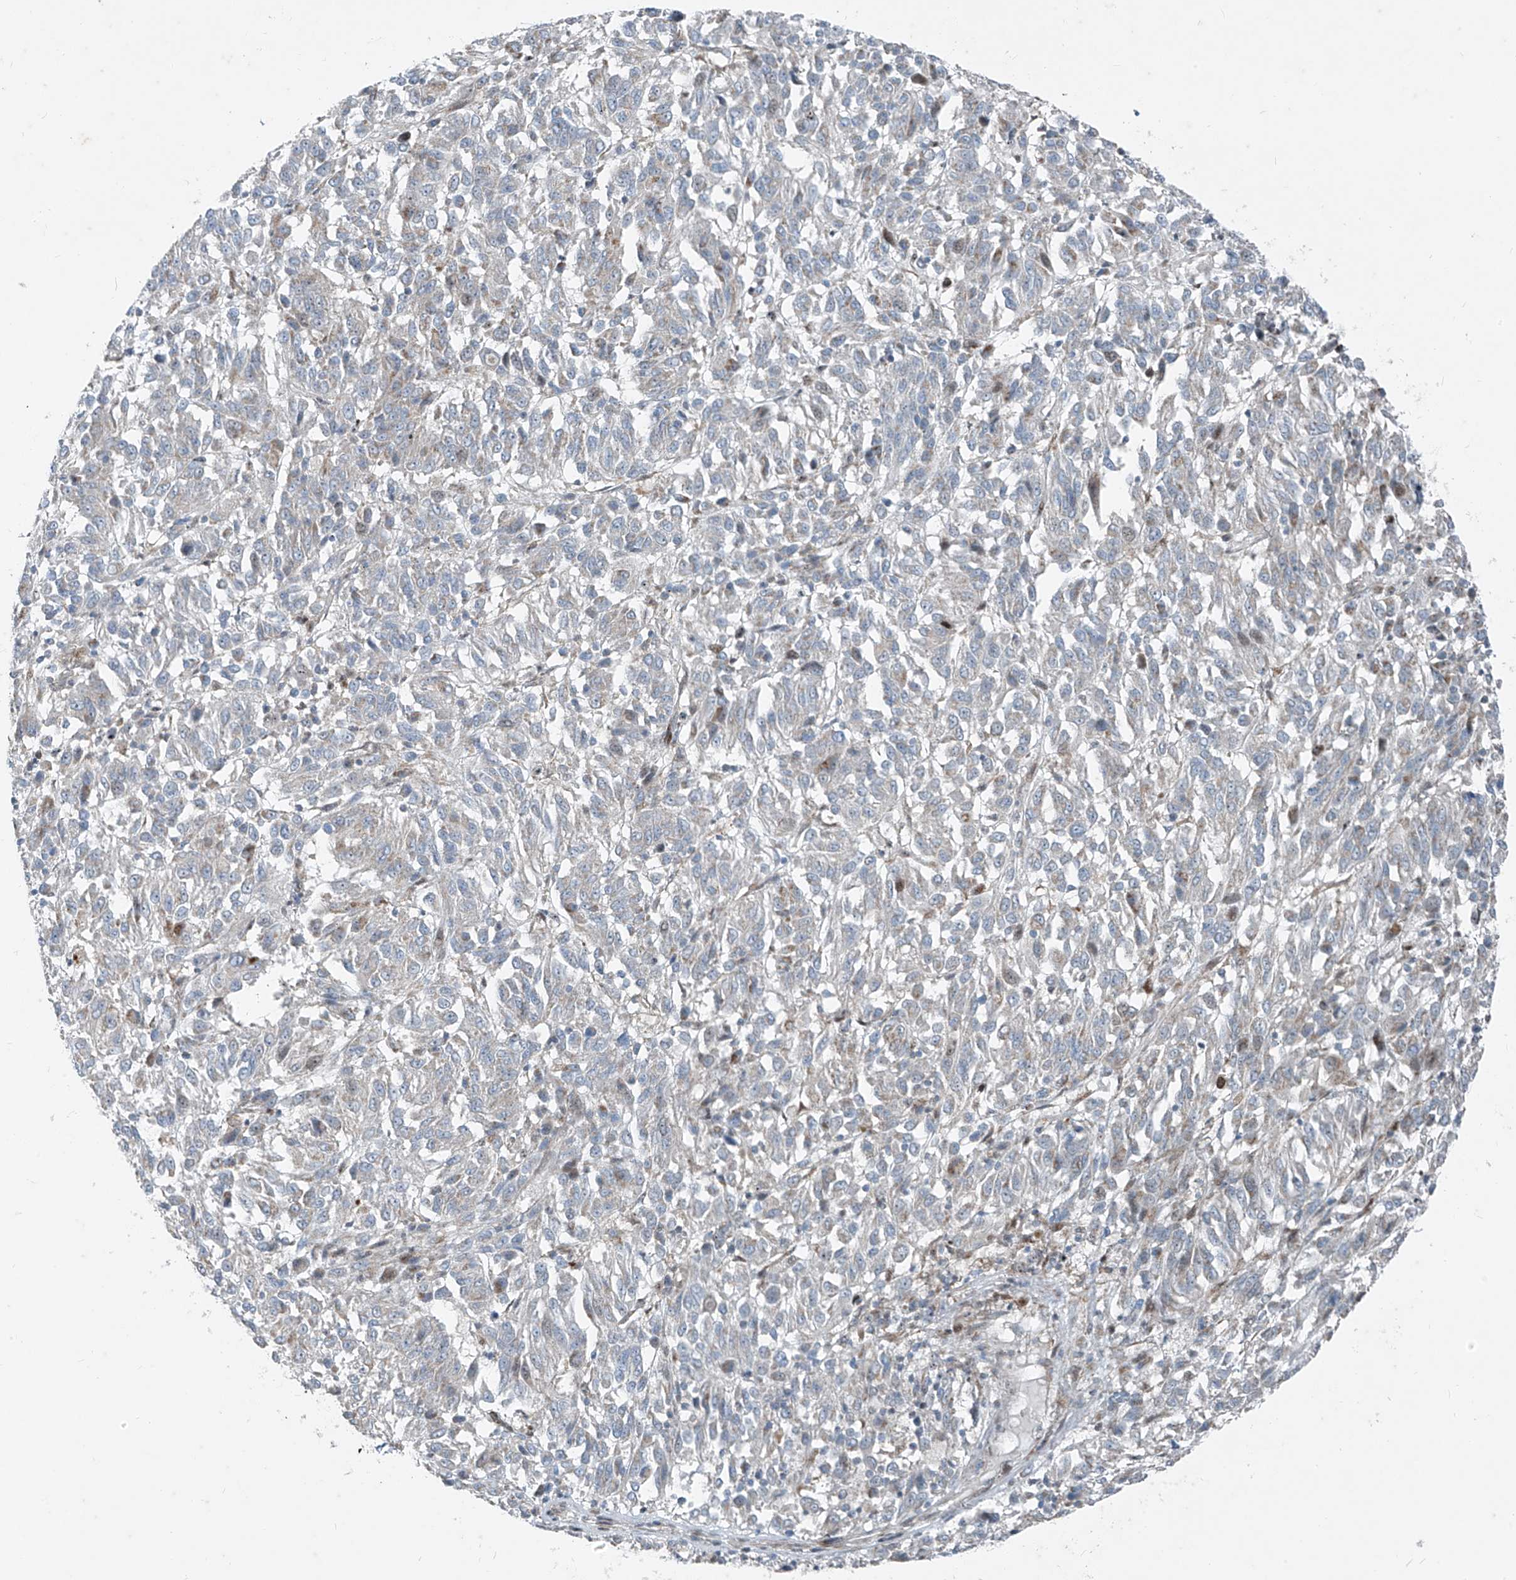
{"staining": {"intensity": "negative", "quantity": "none", "location": "none"}, "tissue": "melanoma", "cell_type": "Tumor cells", "image_type": "cancer", "snomed": [{"axis": "morphology", "description": "Malignant melanoma, NOS"}, {"axis": "topography", "description": "Skin"}], "caption": "An immunohistochemistry (IHC) micrograph of malignant melanoma is shown. There is no staining in tumor cells of malignant melanoma.", "gene": "PPCS", "patient": {"sex": "female", "age": 82}}